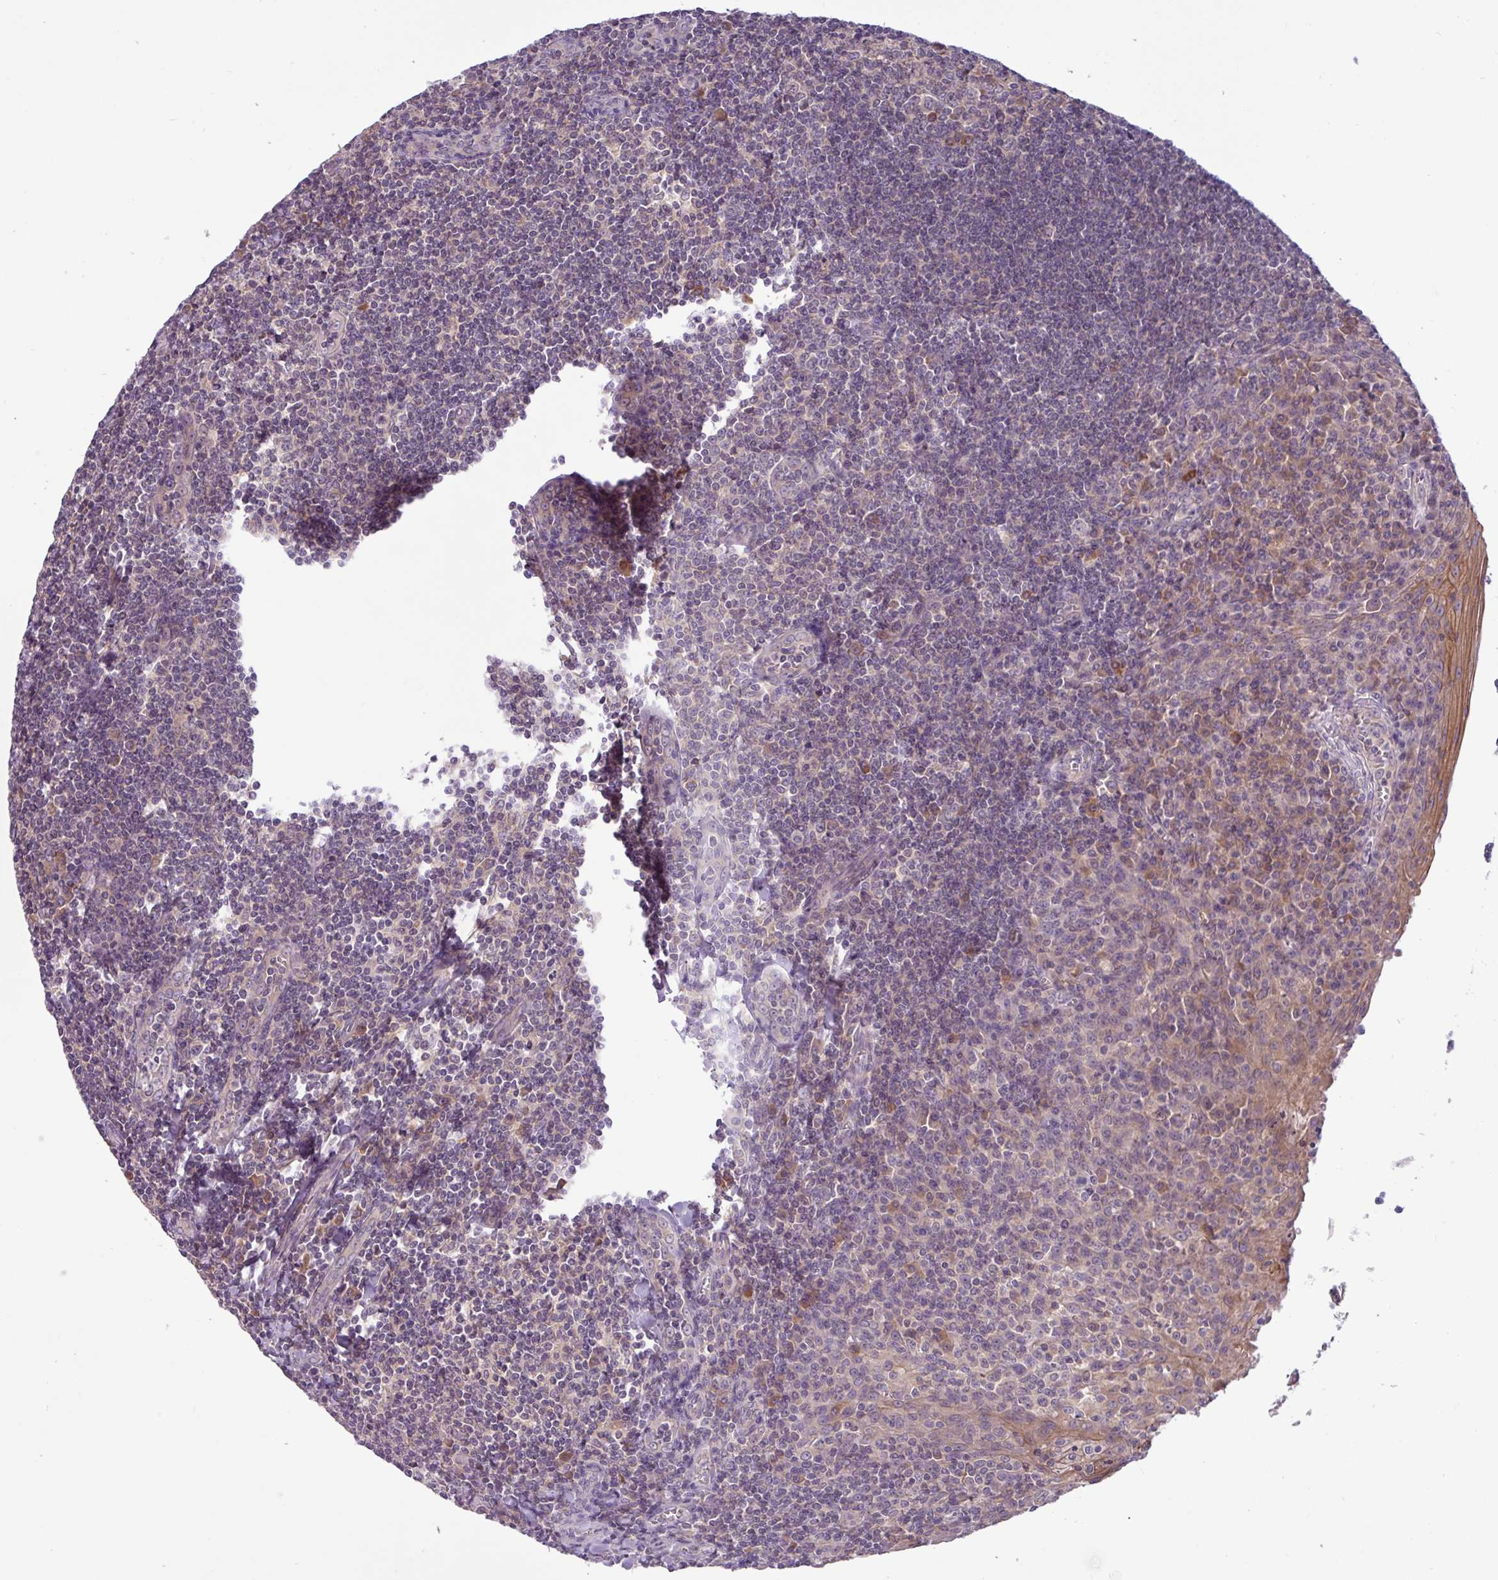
{"staining": {"intensity": "weak", "quantity": "<25%", "location": "cytoplasmic/membranous"}, "tissue": "tonsil", "cell_type": "Germinal center cells", "image_type": "normal", "snomed": [{"axis": "morphology", "description": "Normal tissue, NOS"}, {"axis": "topography", "description": "Tonsil"}], "caption": "An image of human tonsil is negative for staining in germinal center cells. (DAB immunohistochemistry visualized using brightfield microscopy, high magnification).", "gene": "TMEM62", "patient": {"sex": "male", "age": 27}}